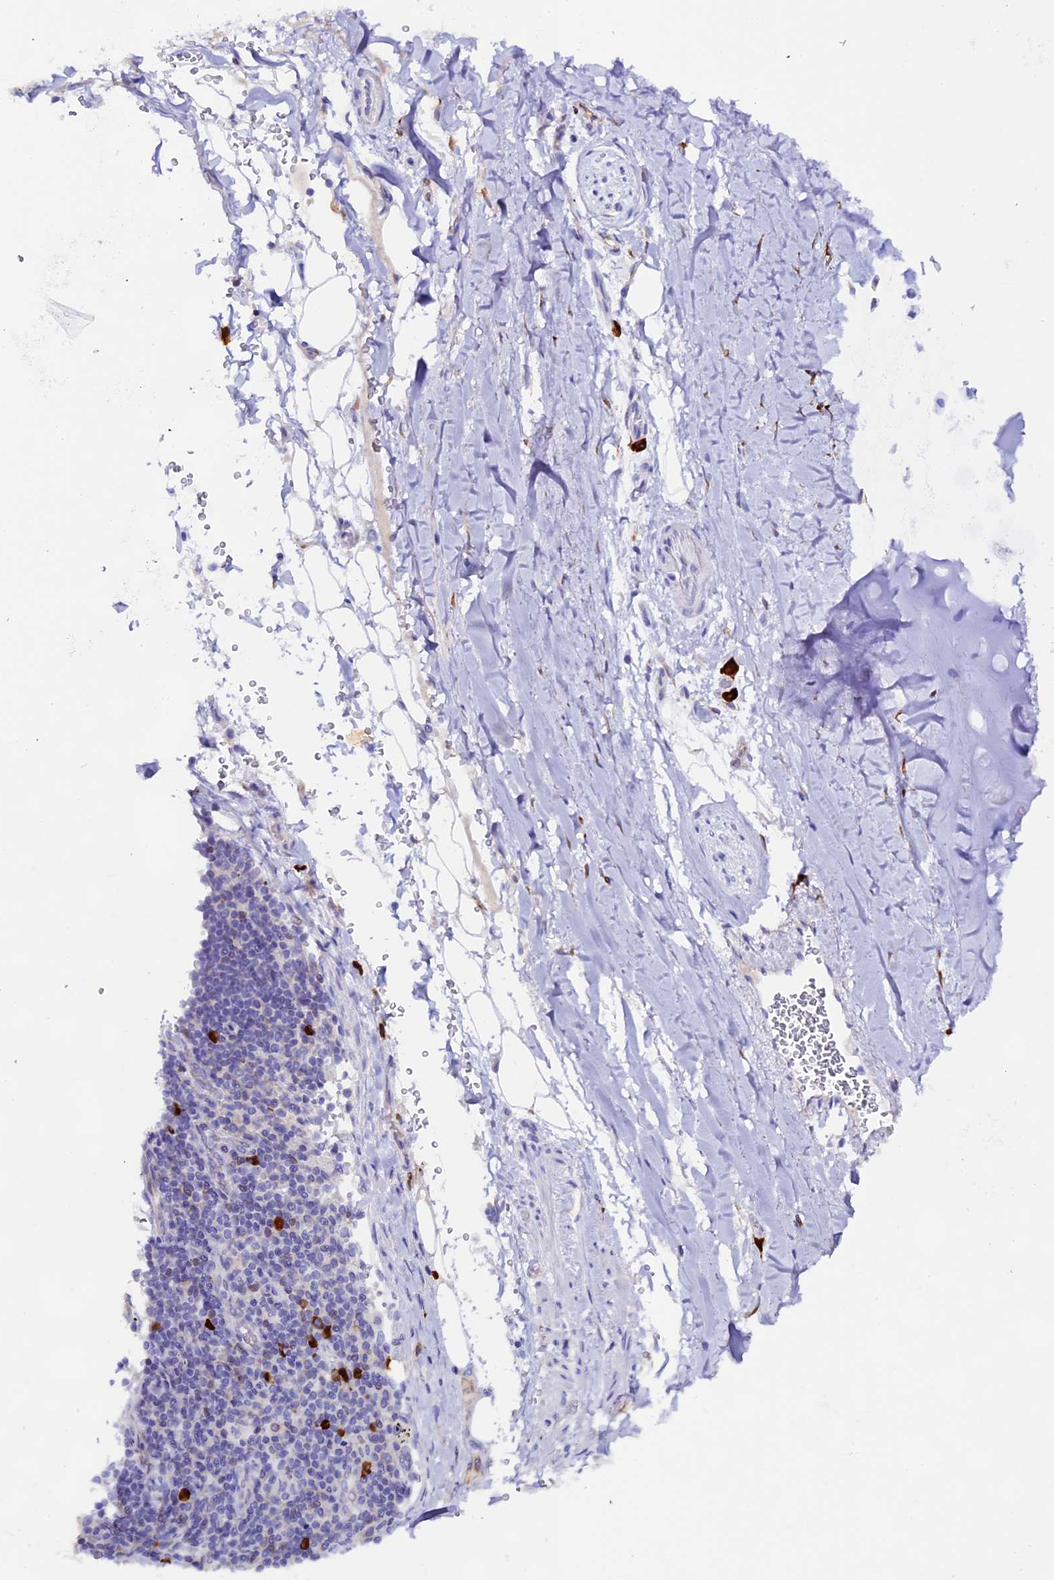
{"staining": {"intensity": "negative", "quantity": "none", "location": "none"}, "tissue": "adipose tissue", "cell_type": "Adipocytes", "image_type": "normal", "snomed": [{"axis": "morphology", "description": "Normal tissue, NOS"}, {"axis": "topography", "description": "Lymph node"}, {"axis": "topography", "description": "Cartilage tissue"}, {"axis": "topography", "description": "Bronchus"}], "caption": "This photomicrograph is of benign adipose tissue stained with IHC to label a protein in brown with the nuclei are counter-stained blue. There is no staining in adipocytes. (Brightfield microscopy of DAB immunohistochemistry (IHC) at high magnification).", "gene": "FKBP11", "patient": {"sex": "male", "age": 63}}